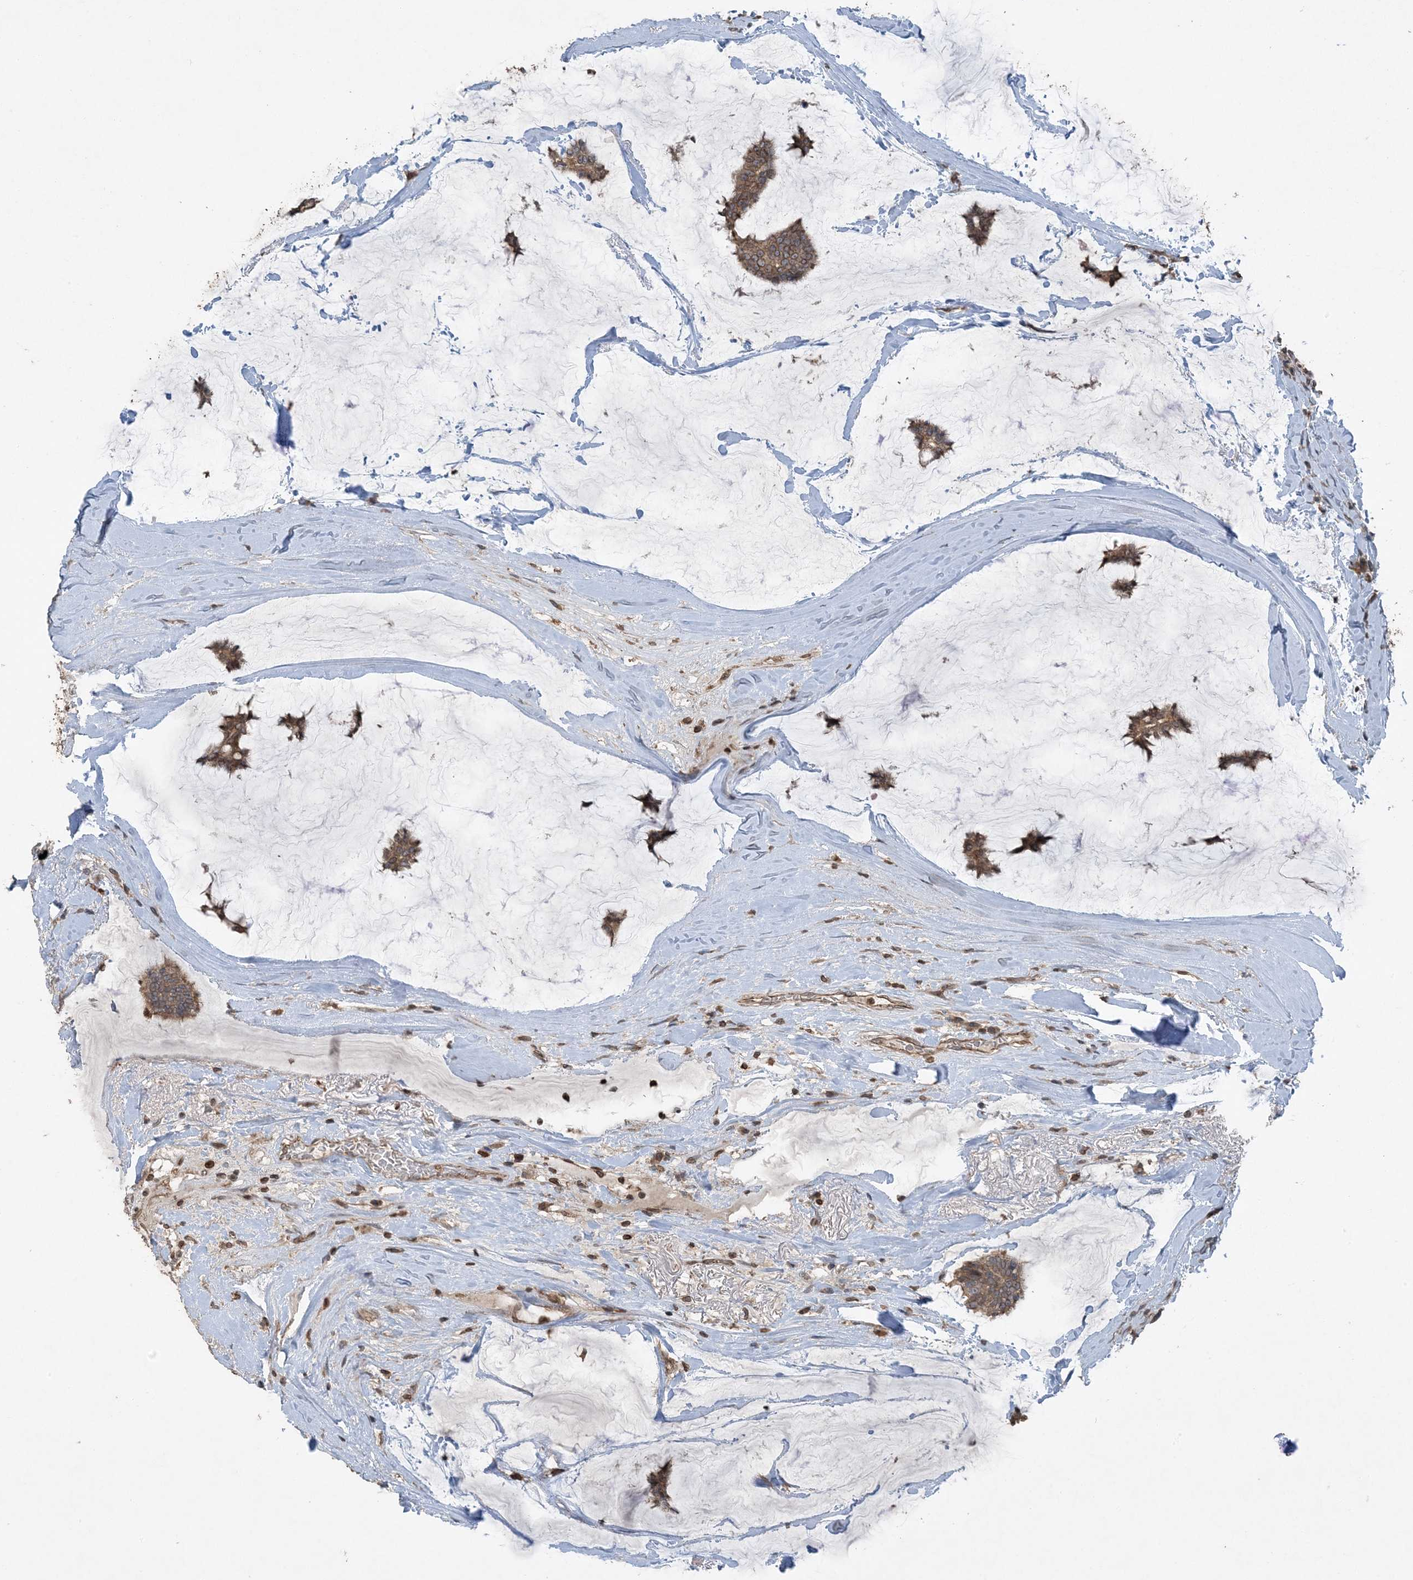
{"staining": {"intensity": "moderate", "quantity": ">75%", "location": "cytoplasmic/membranous,nuclear"}, "tissue": "breast cancer", "cell_type": "Tumor cells", "image_type": "cancer", "snomed": [{"axis": "morphology", "description": "Duct carcinoma"}, {"axis": "topography", "description": "Breast"}], "caption": "Immunohistochemical staining of human breast intraductal carcinoma shows moderate cytoplasmic/membranous and nuclear protein staining in about >75% of tumor cells.", "gene": "ZFAND2B", "patient": {"sex": "female", "age": 93}}